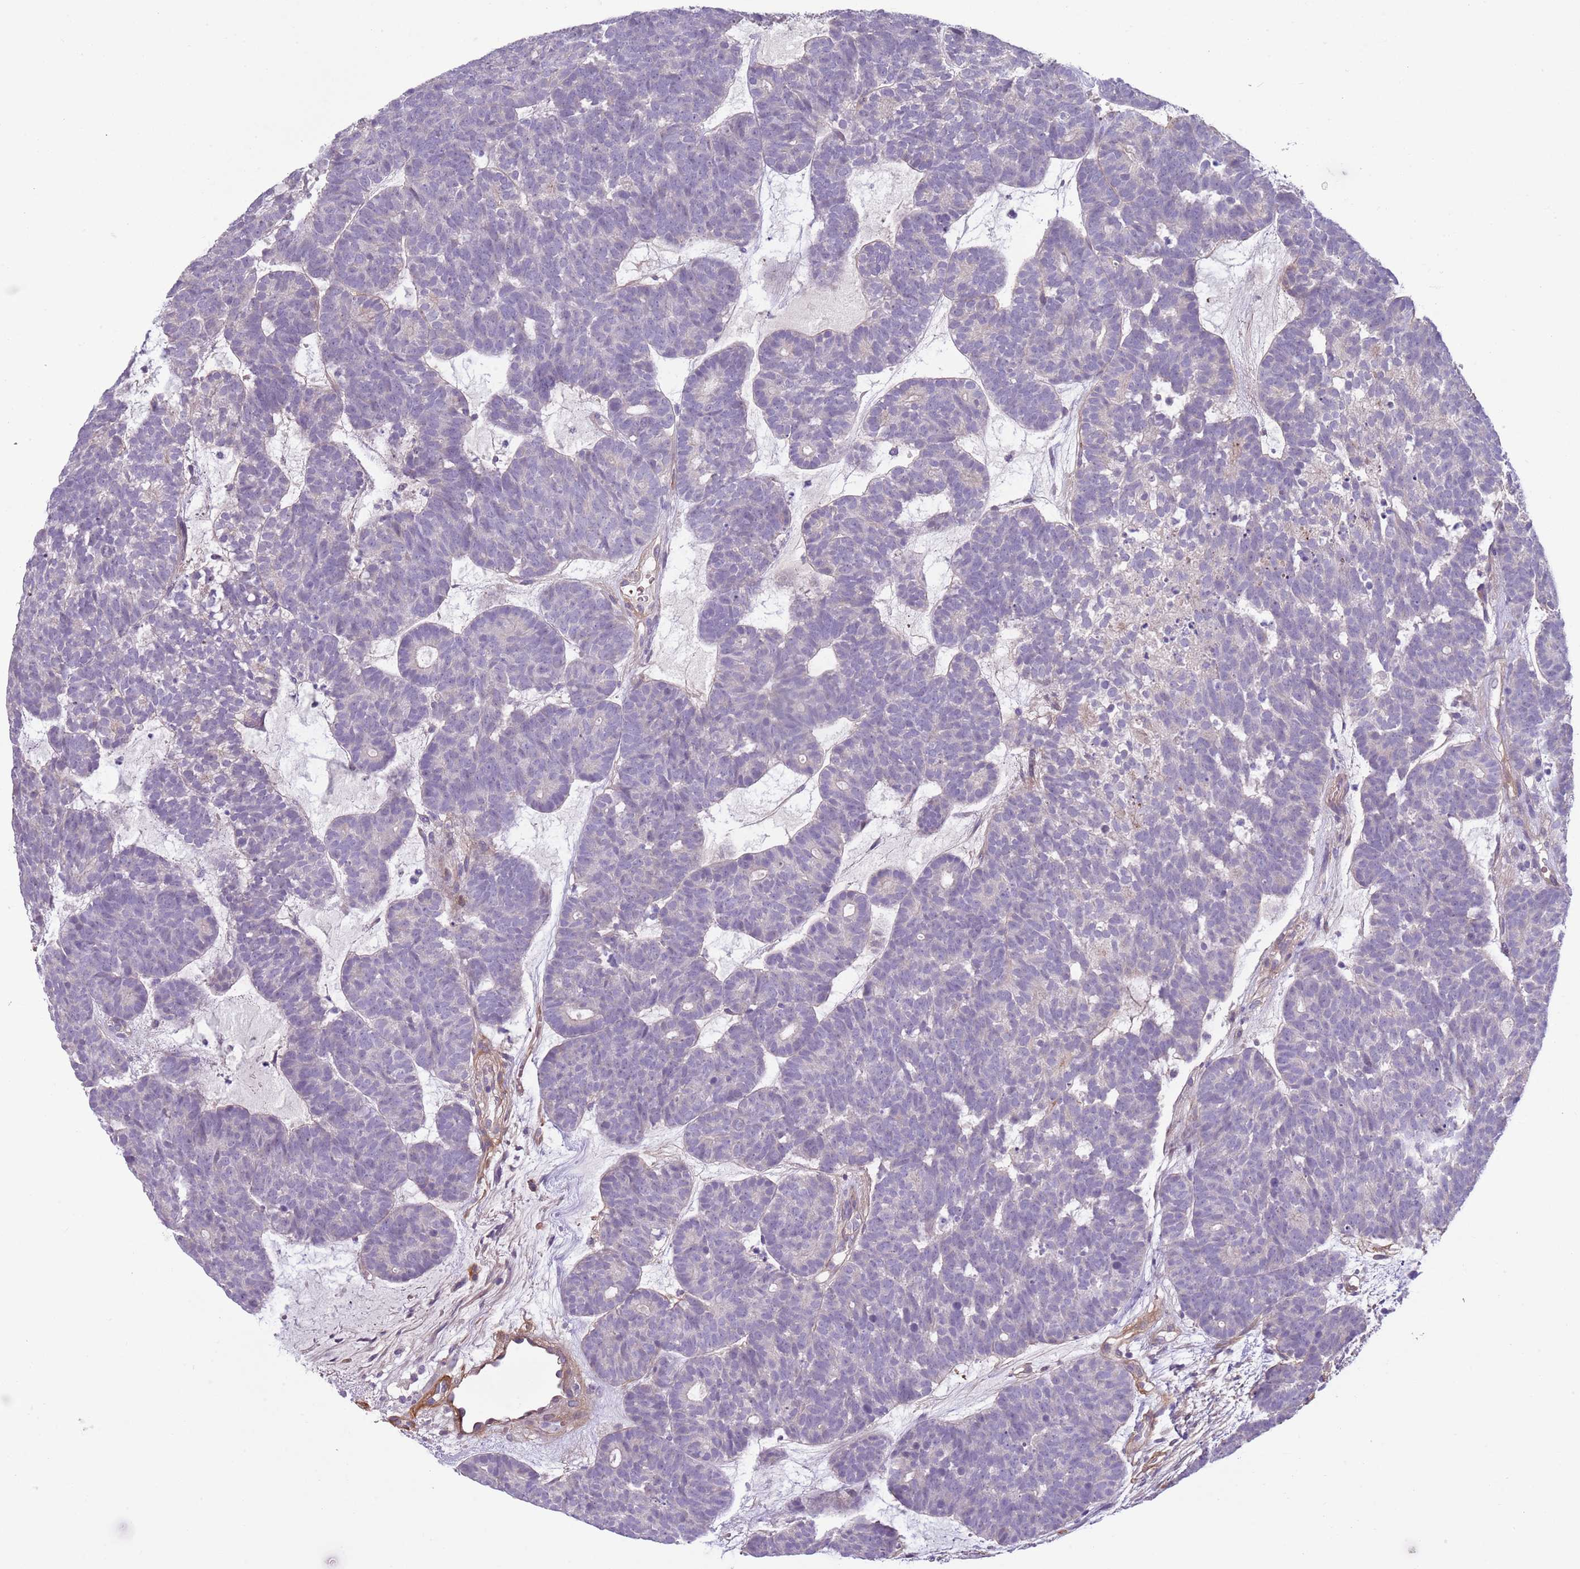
{"staining": {"intensity": "negative", "quantity": "none", "location": "none"}, "tissue": "head and neck cancer", "cell_type": "Tumor cells", "image_type": "cancer", "snomed": [{"axis": "morphology", "description": "Adenocarcinoma, NOS"}, {"axis": "topography", "description": "Head-Neck"}], "caption": "Photomicrograph shows no significant protein expression in tumor cells of head and neck cancer.", "gene": "TINAGL1", "patient": {"sex": "female", "age": 81}}